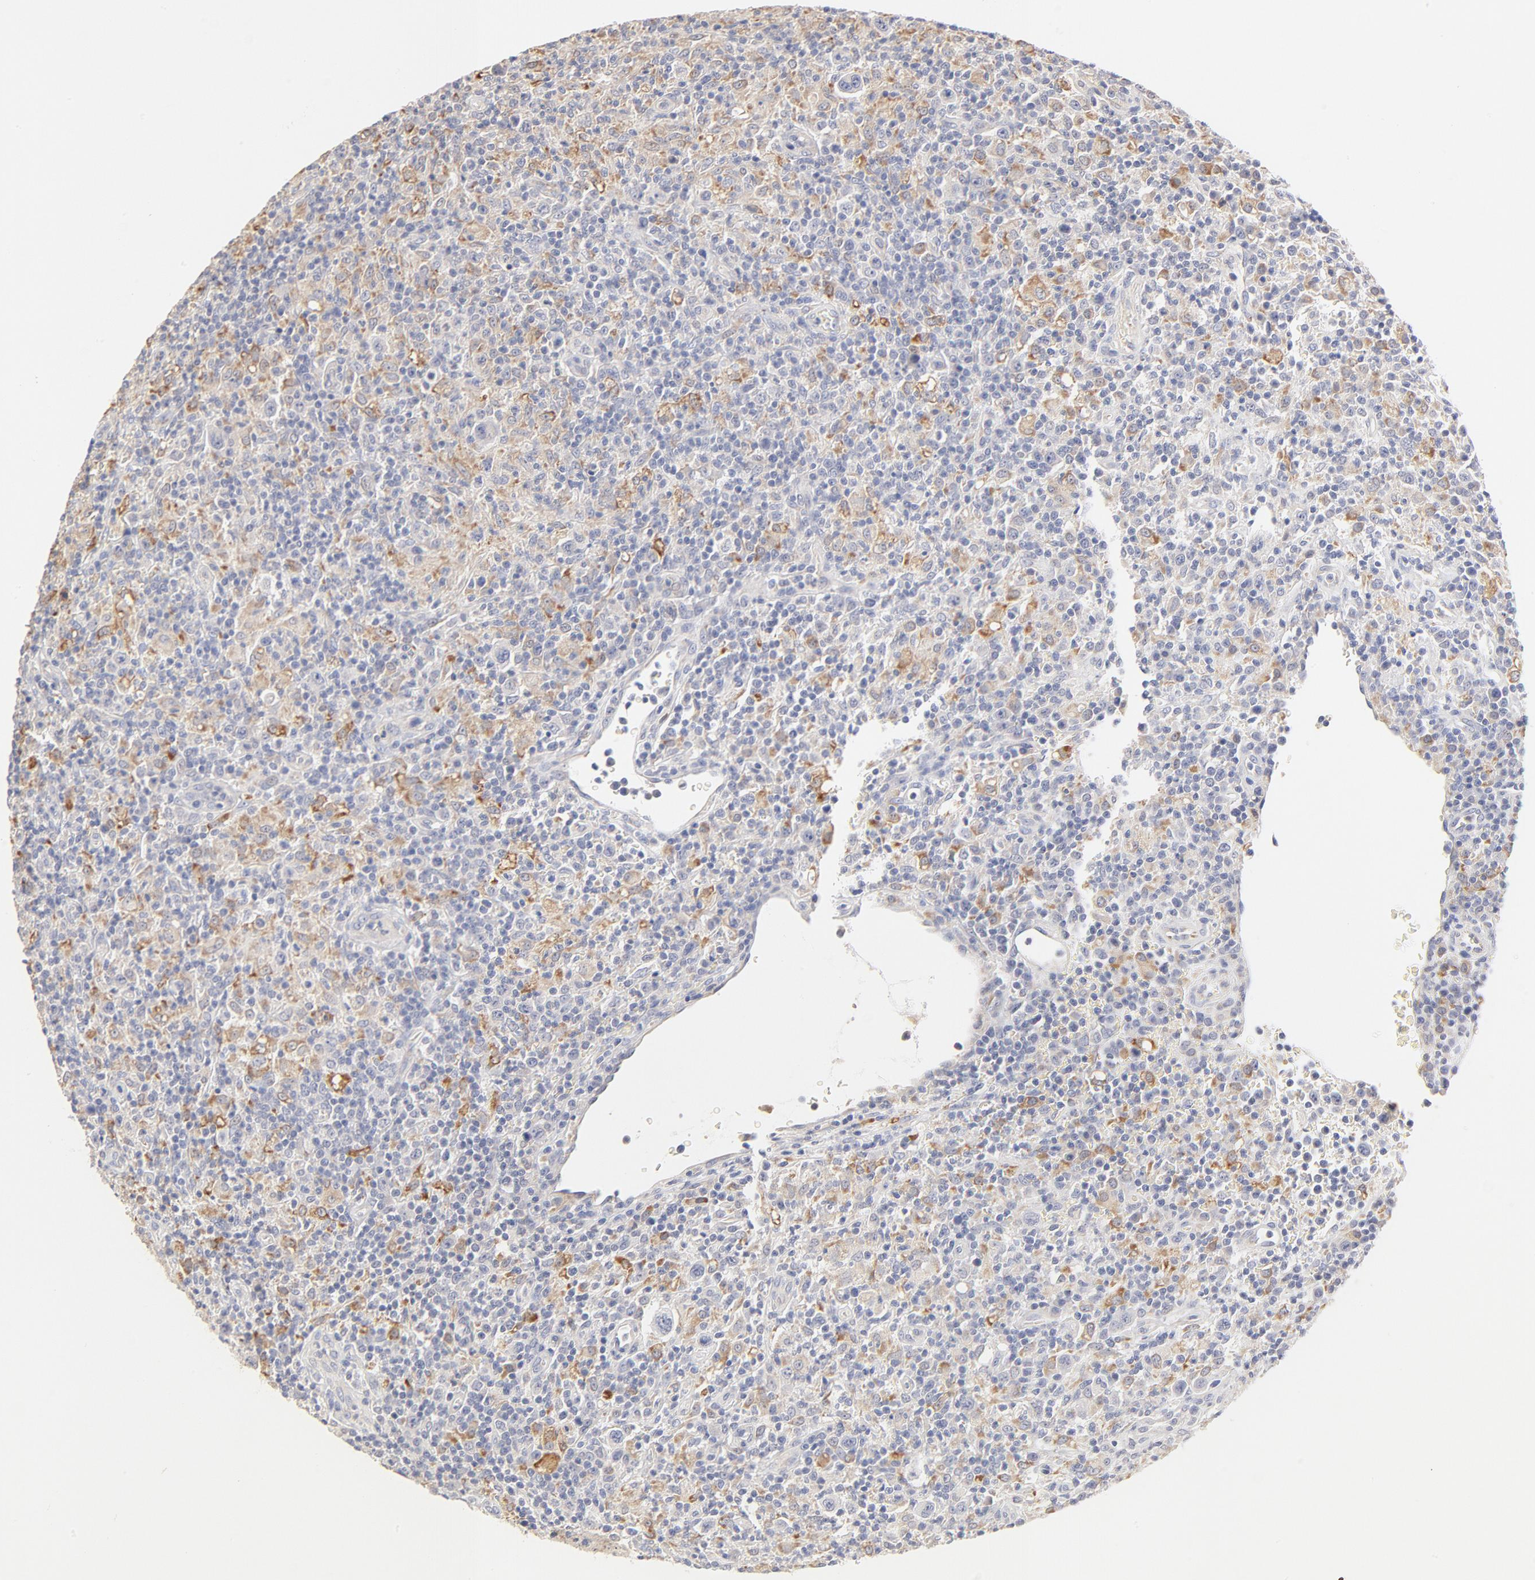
{"staining": {"intensity": "weak", "quantity": "25%-75%", "location": "cytoplasmic/membranous"}, "tissue": "lymphoma", "cell_type": "Tumor cells", "image_type": "cancer", "snomed": [{"axis": "morphology", "description": "Hodgkin's disease, NOS"}, {"axis": "topography", "description": "Lymph node"}], "caption": "The micrograph exhibits staining of Hodgkin's disease, revealing weak cytoplasmic/membranous protein staining (brown color) within tumor cells.", "gene": "MTERF2", "patient": {"sex": "male", "age": 65}}